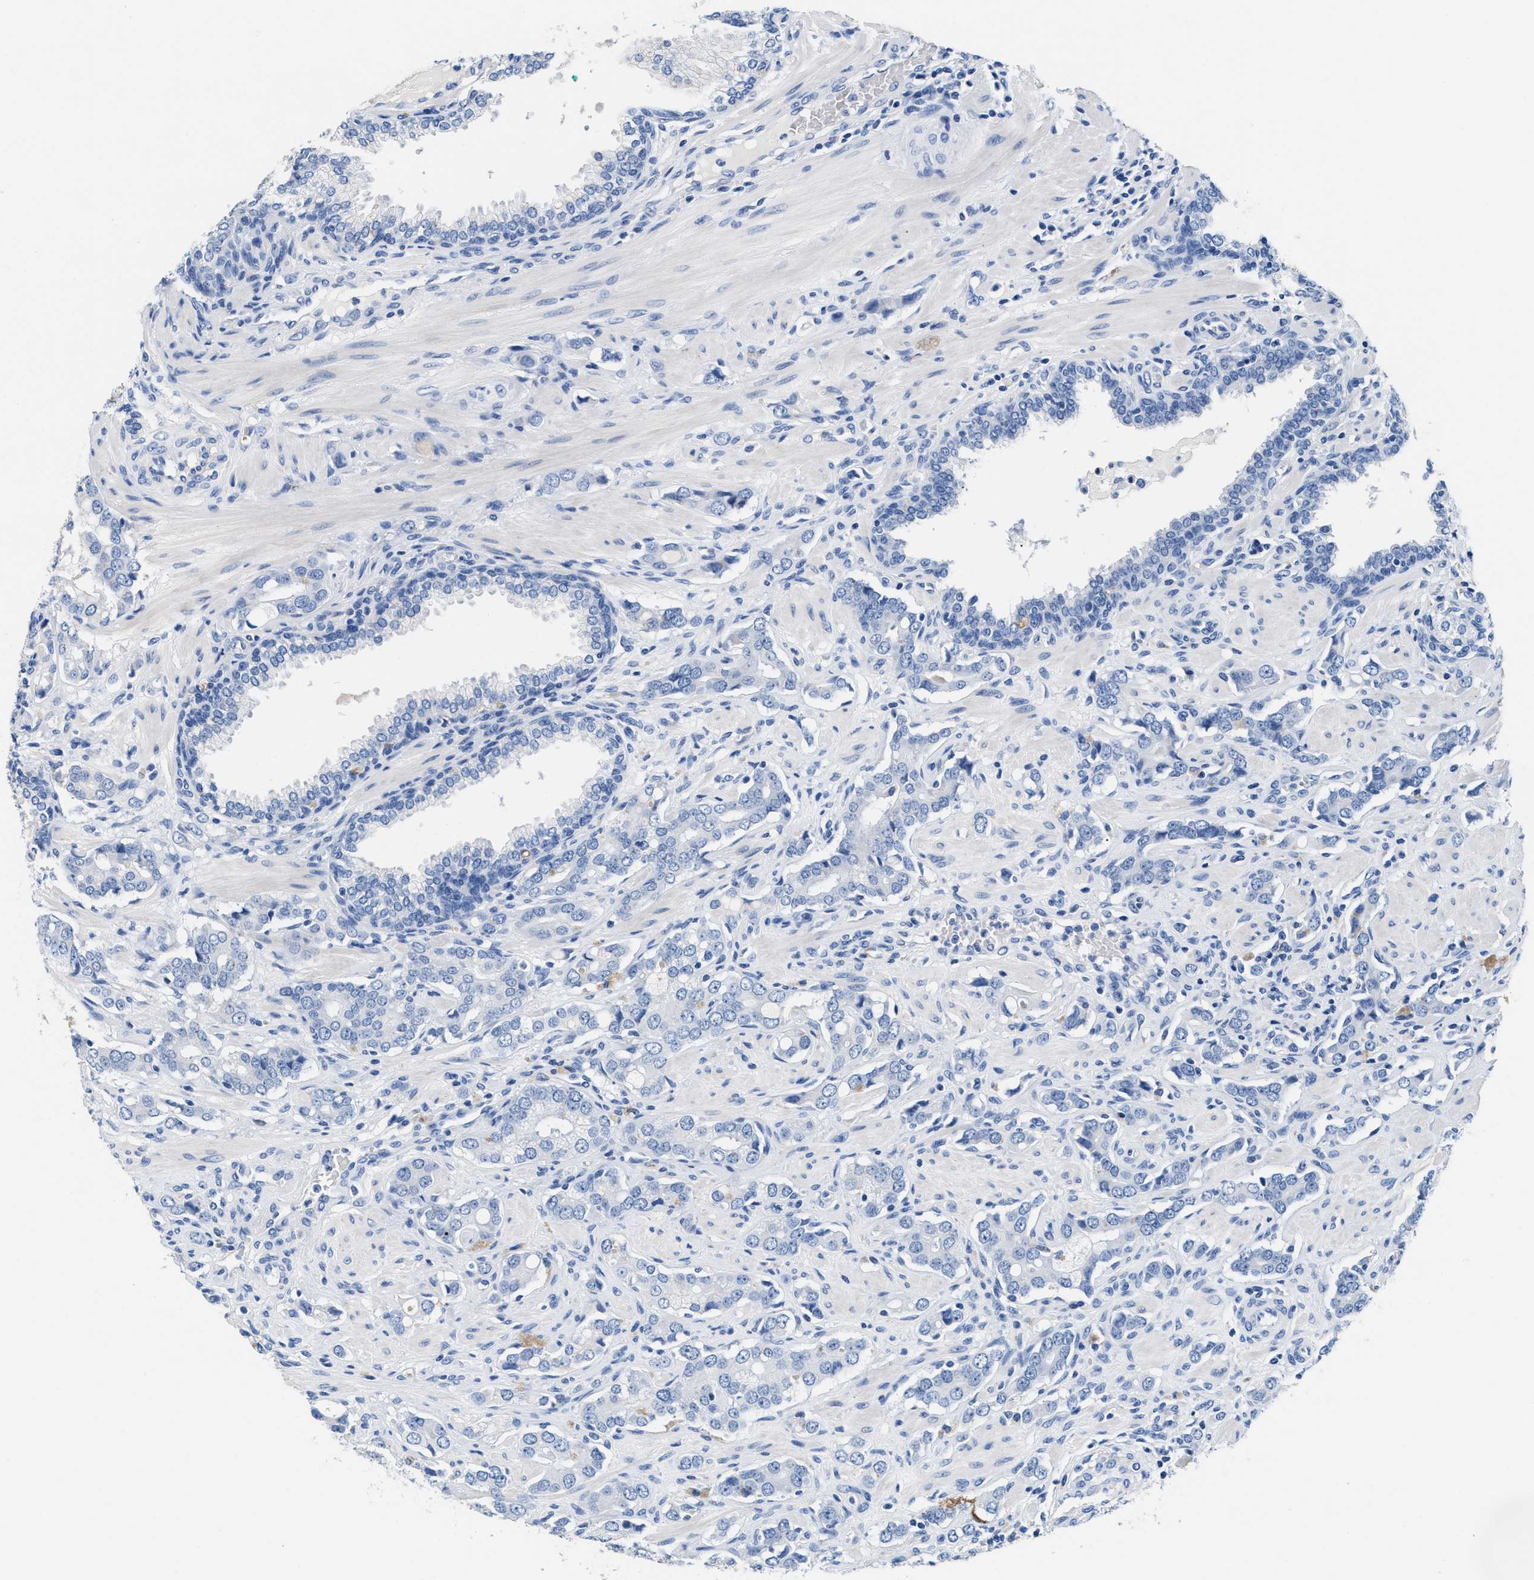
{"staining": {"intensity": "negative", "quantity": "none", "location": "none"}, "tissue": "prostate cancer", "cell_type": "Tumor cells", "image_type": "cancer", "snomed": [{"axis": "morphology", "description": "Adenocarcinoma, High grade"}, {"axis": "topography", "description": "Prostate"}], "caption": "IHC of human prostate cancer demonstrates no positivity in tumor cells.", "gene": "SLFN13", "patient": {"sex": "male", "age": 52}}